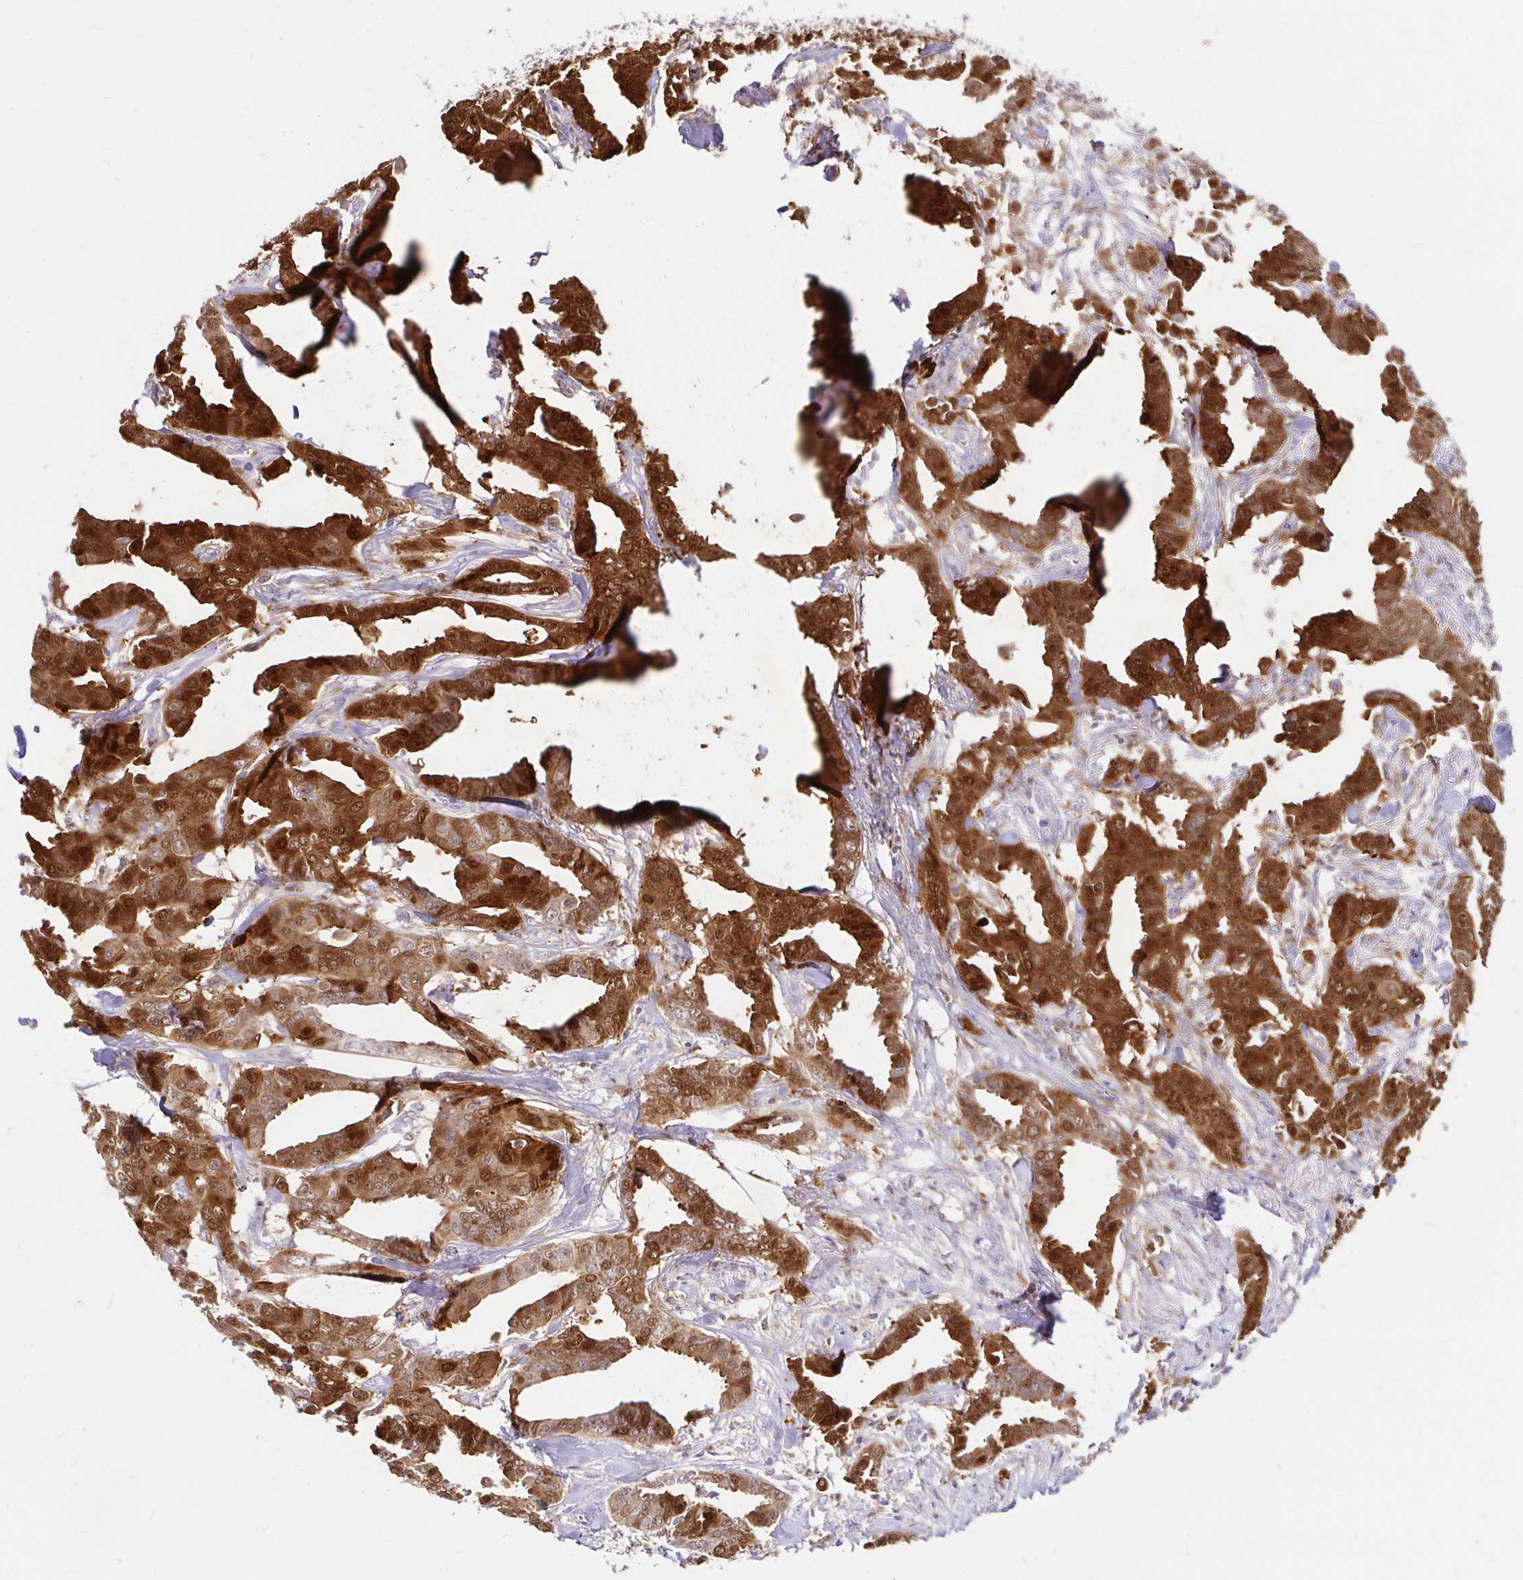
{"staining": {"intensity": "strong", "quantity": ">75%", "location": "cytoplasmic/membranous,nuclear"}, "tissue": "breast cancer", "cell_type": "Tumor cells", "image_type": "cancer", "snomed": [{"axis": "morphology", "description": "Duct carcinoma"}, {"axis": "topography", "description": "Breast"}], "caption": "Protein expression analysis of breast intraductal carcinoma reveals strong cytoplasmic/membranous and nuclear expression in approximately >75% of tumor cells. (DAB (3,3'-diaminobenzidine) = brown stain, brightfield microscopy at high magnification).", "gene": "PYCARD", "patient": {"sex": "female", "age": 45}}